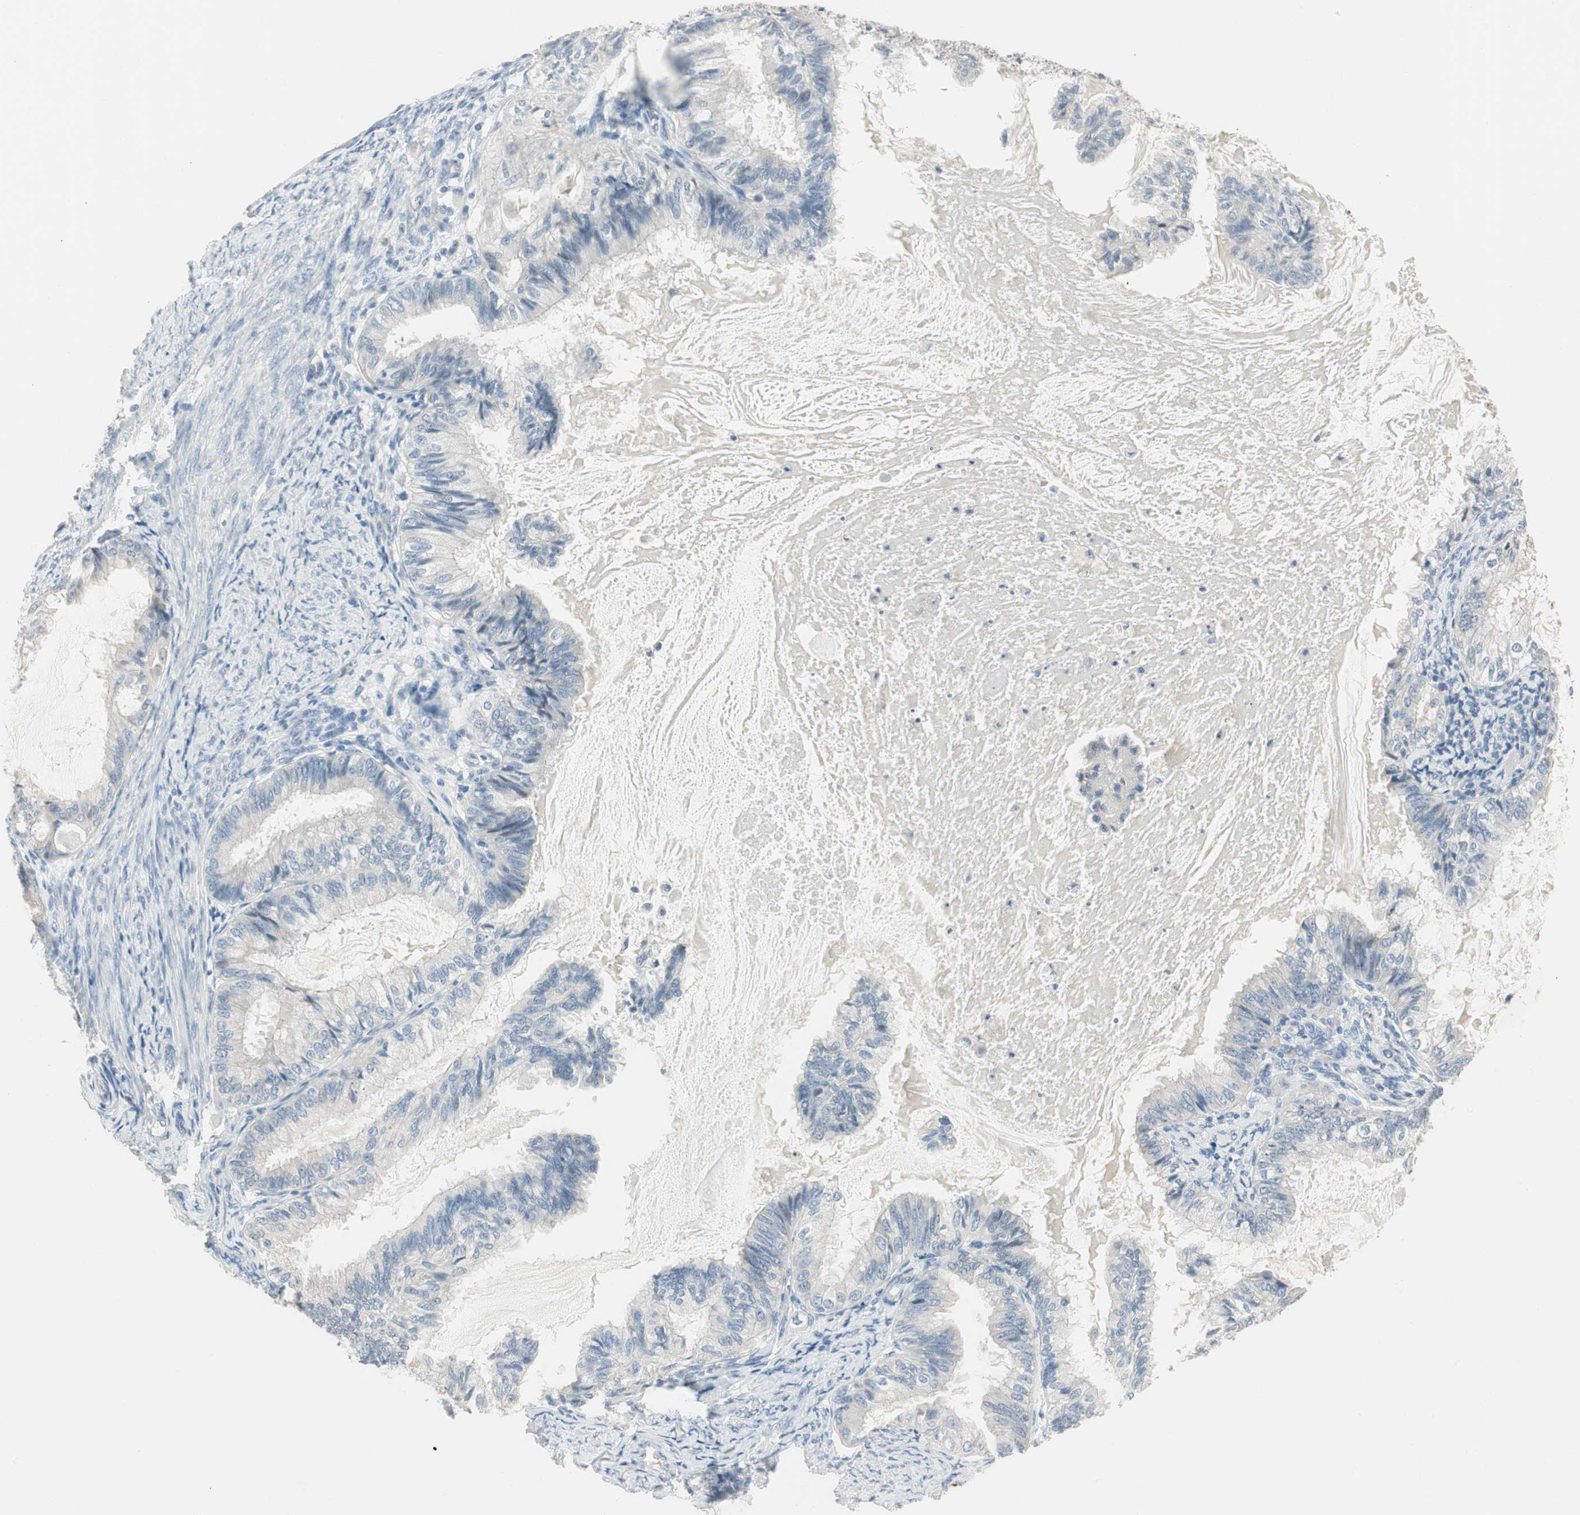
{"staining": {"intensity": "negative", "quantity": "none", "location": "none"}, "tissue": "cervical cancer", "cell_type": "Tumor cells", "image_type": "cancer", "snomed": [{"axis": "morphology", "description": "Normal tissue, NOS"}, {"axis": "morphology", "description": "Adenocarcinoma, NOS"}, {"axis": "topography", "description": "Cervix"}, {"axis": "topography", "description": "Endometrium"}], "caption": "IHC of human adenocarcinoma (cervical) exhibits no staining in tumor cells.", "gene": "SPINK4", "patient": {"sex": "female", "age": 86}}